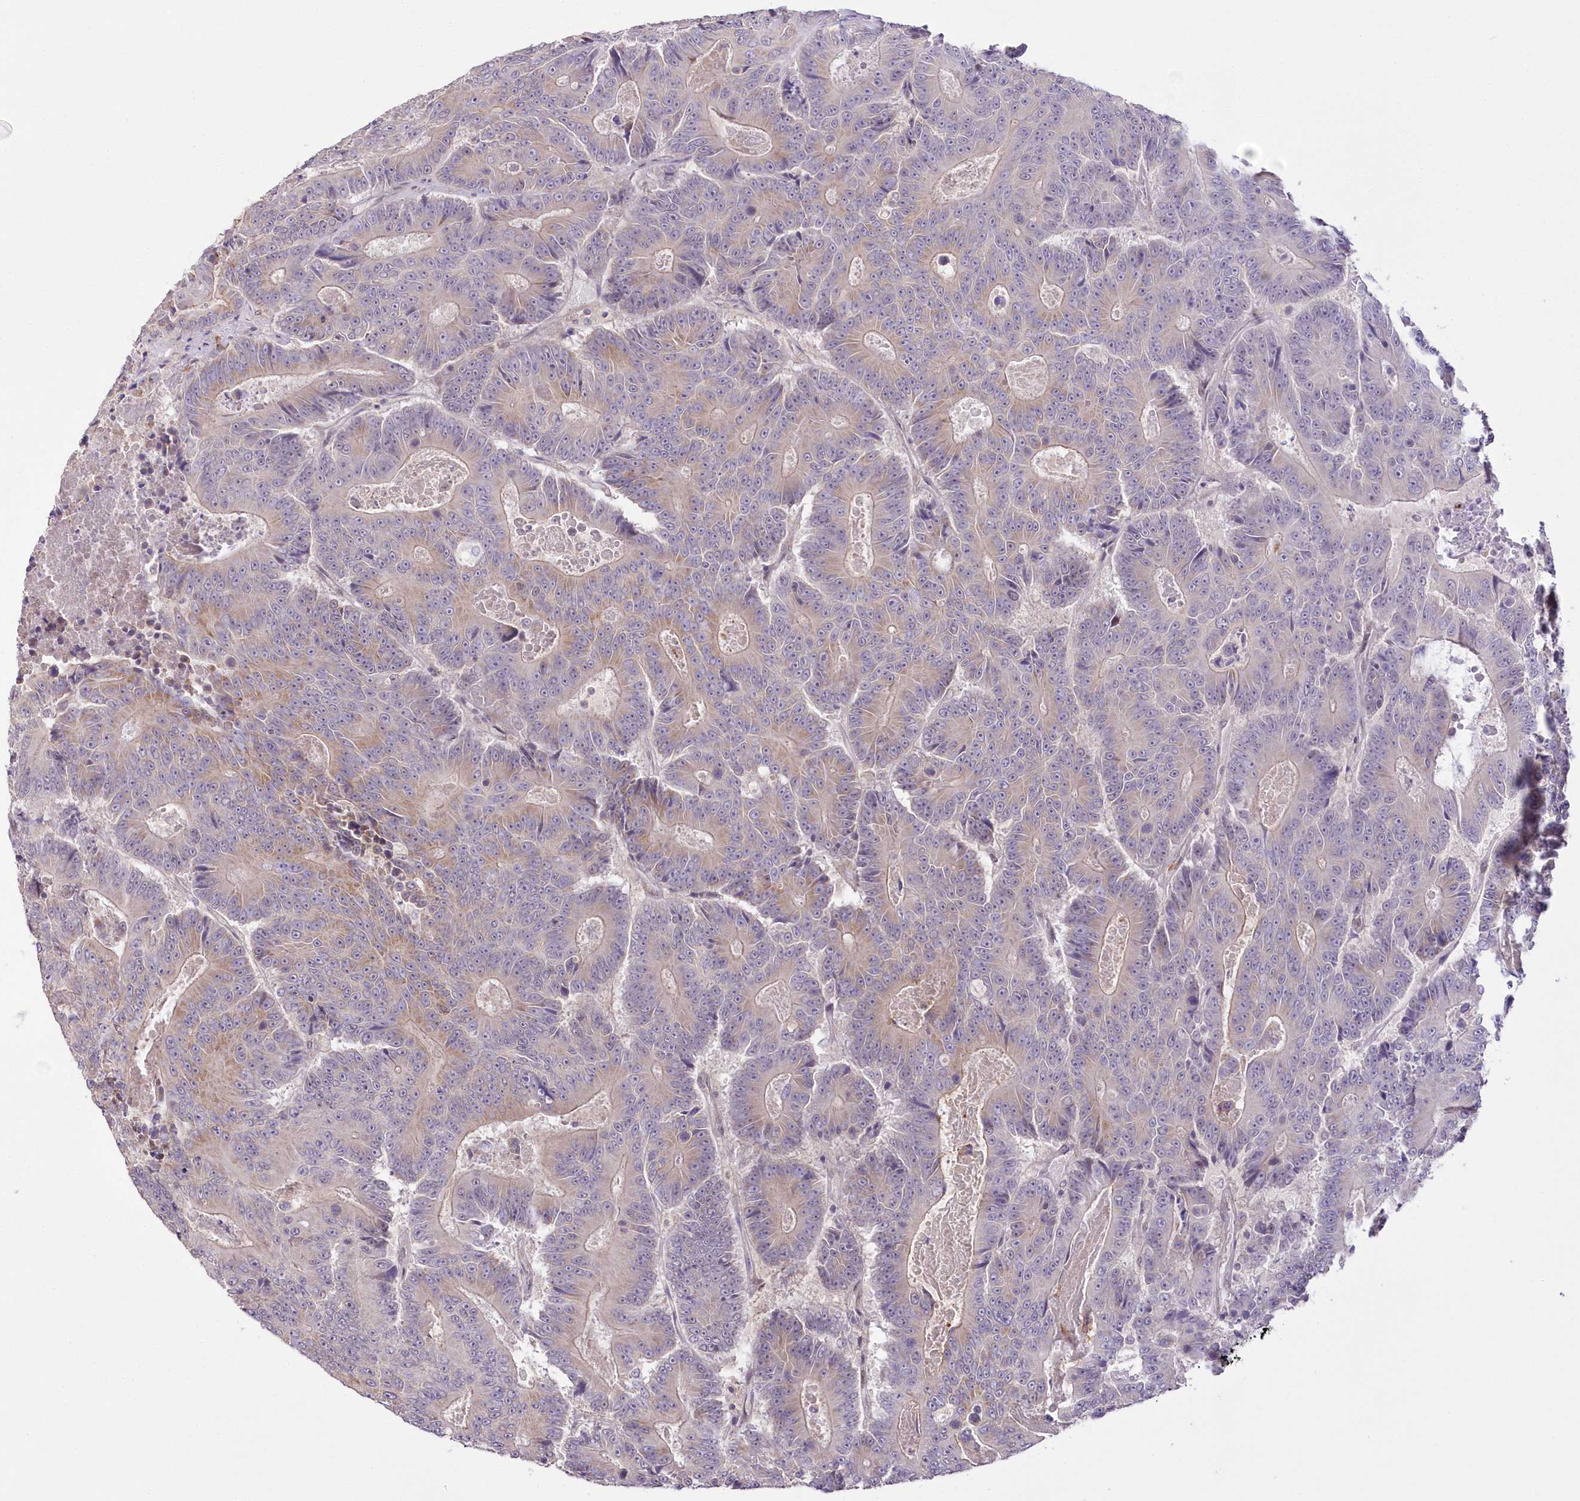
{"staining": {"intensity": "weak", "quantity": "25%-75%", "location": "cytoplasmic/membranous"}, "tissue": "colorectal cancer", "cell_type": "Tumor cells", "image_type": "cancer", "snomed": [{"axis": "morphology", "description": "Adenocarcinoma, NOS"}, {"axis": "topography", "description": "Colon"}], "caption": "Immunohistochemical staining of colorectal cancer (adenocarcinoma) shows weak cytoplasmic/membranous protein expression in approximately 25%-75% of tumor cells.", "gene": "FAM241B", "patient": {"sex": "male", "age": 83}}